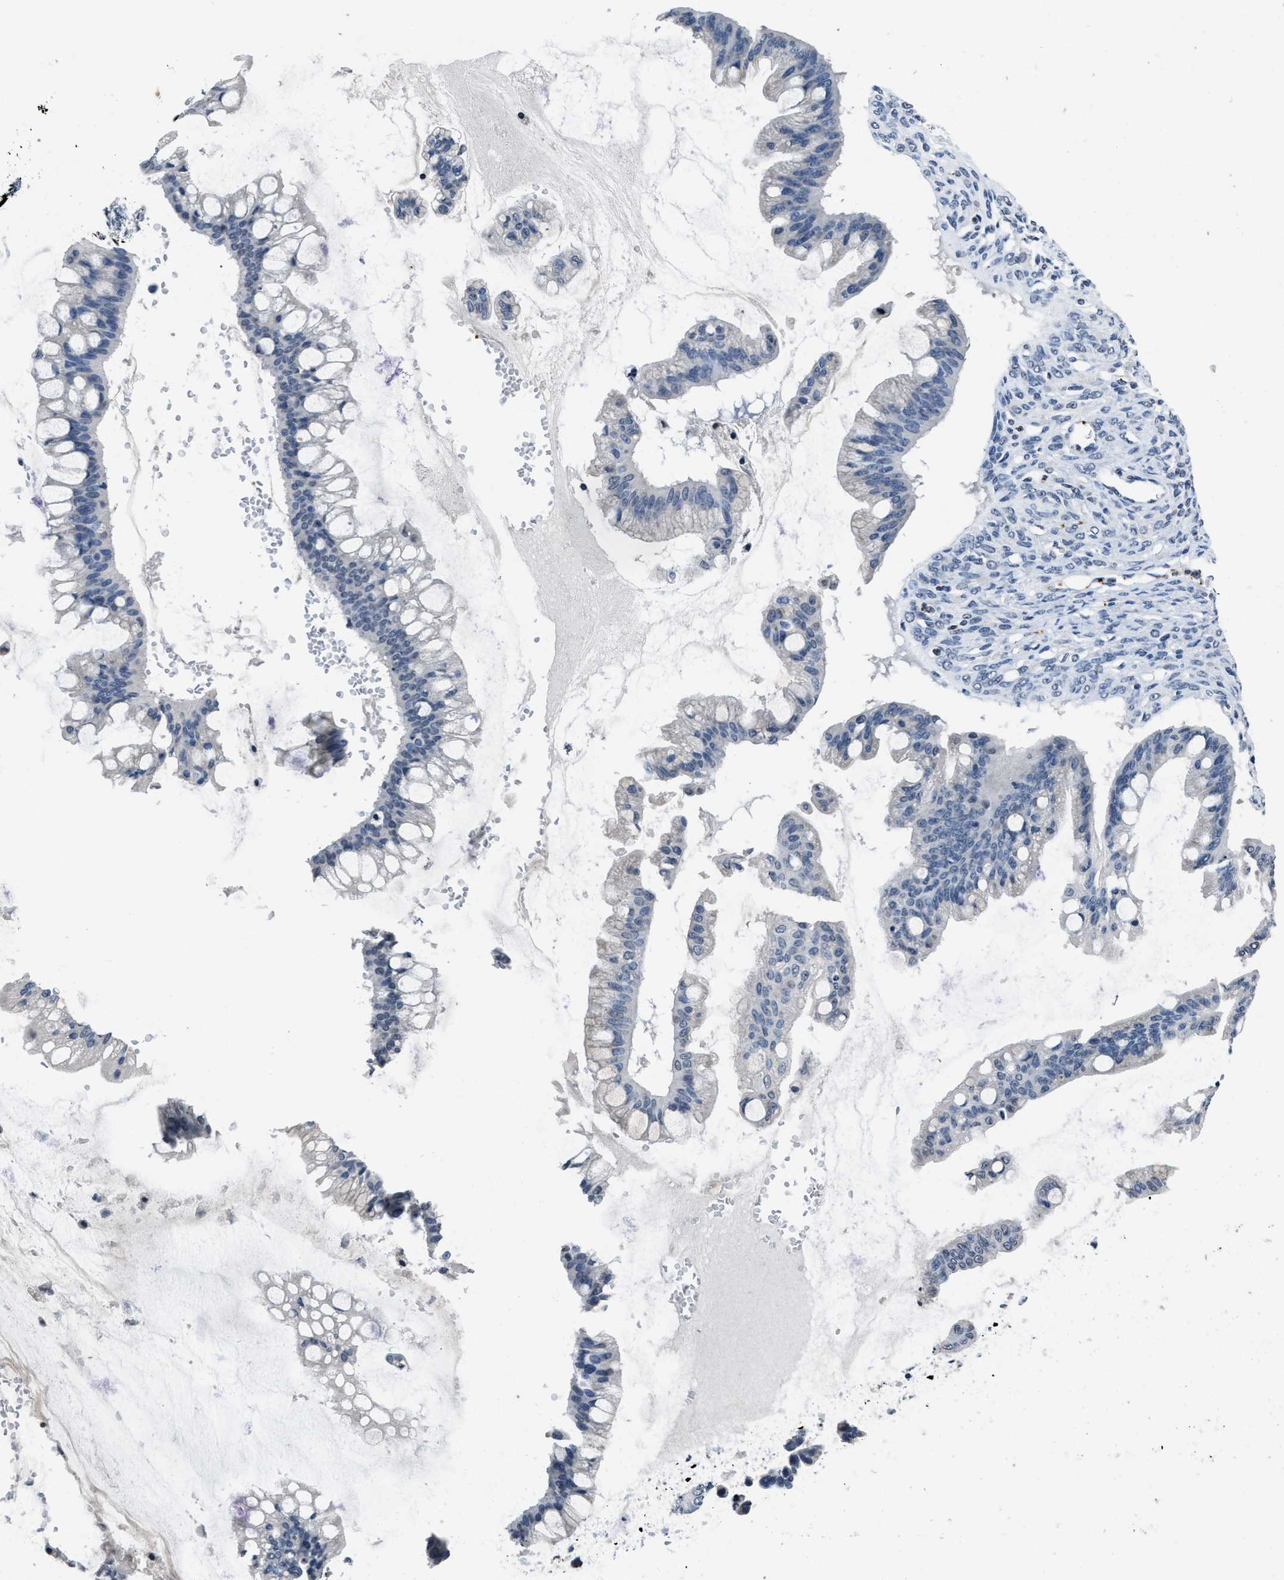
{"staining": {"intensity": "negative", "quantity": "none", "location": "none"}, "tissue": "ovarian cancer", "cell_type": "Tumor cells", "image_type": "cancer", "snomed": [{"axis": "morphology", "description": "Cystadenocarcinoma, mucinous, NOS"}, {"axis": "topography", "description": "Ovary"}], "caption": "This is an immunohistochemistry image of human mucinous cystadenocarcinoma (ovarian). There is no positivity in tumor cells.", "gene": "ITGA2B", "patient": {"sex": "female", "age": 73}}